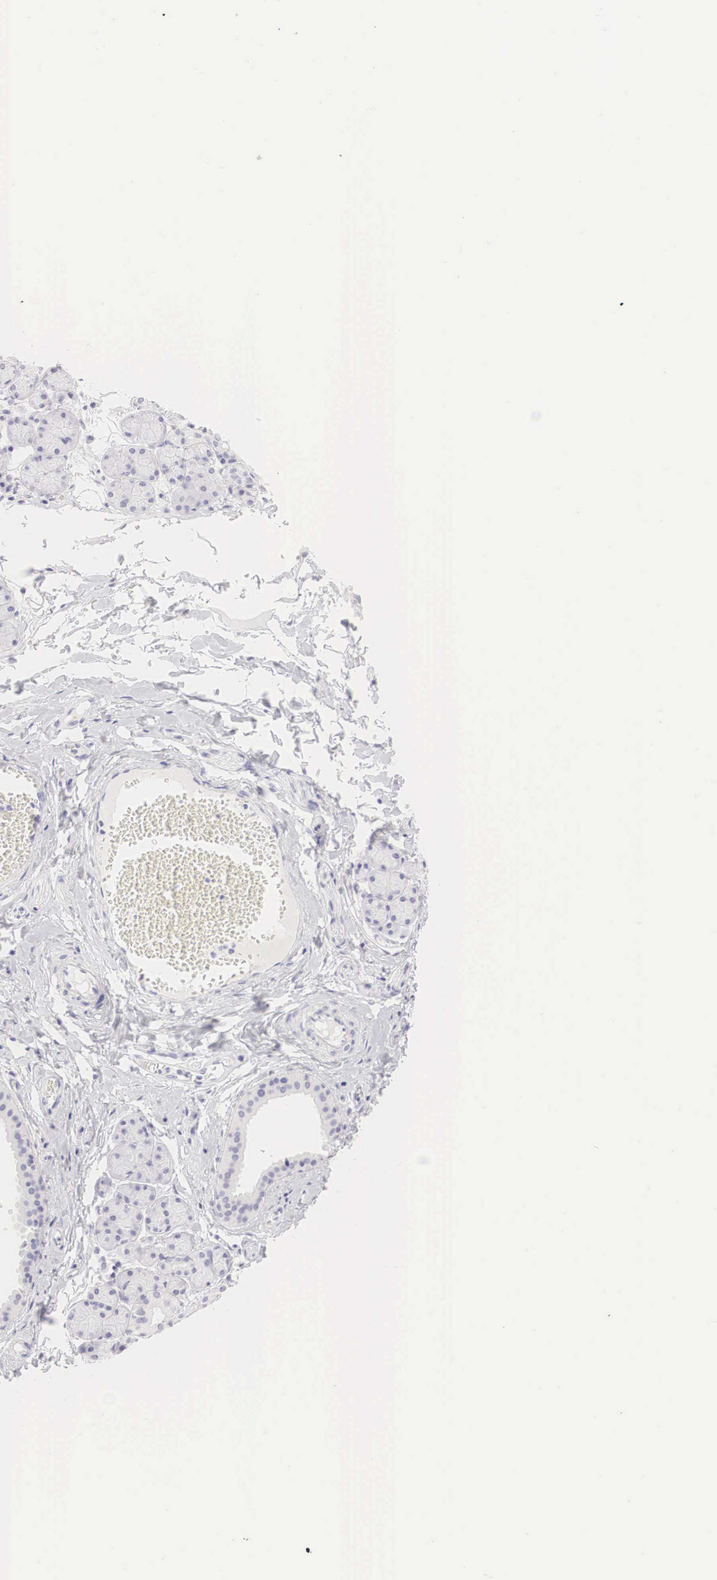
{"staining": {"intensity": "negative", "quantity": "none", "location": "none"}, "tissue": "salivary gland", "cell_type": "Glandular cells", "image_type": "normal", "snomed": [{"axis": "morphology", "description": "Normal tissue, NOS"}, {"axis": "topography", "description": "Salivary gland"}], "caption": "The micrograph shows no staining of glandular cells in benign salivary gland.", "gene": "TYR", "patient": {"sex": "male", "age": 54}}